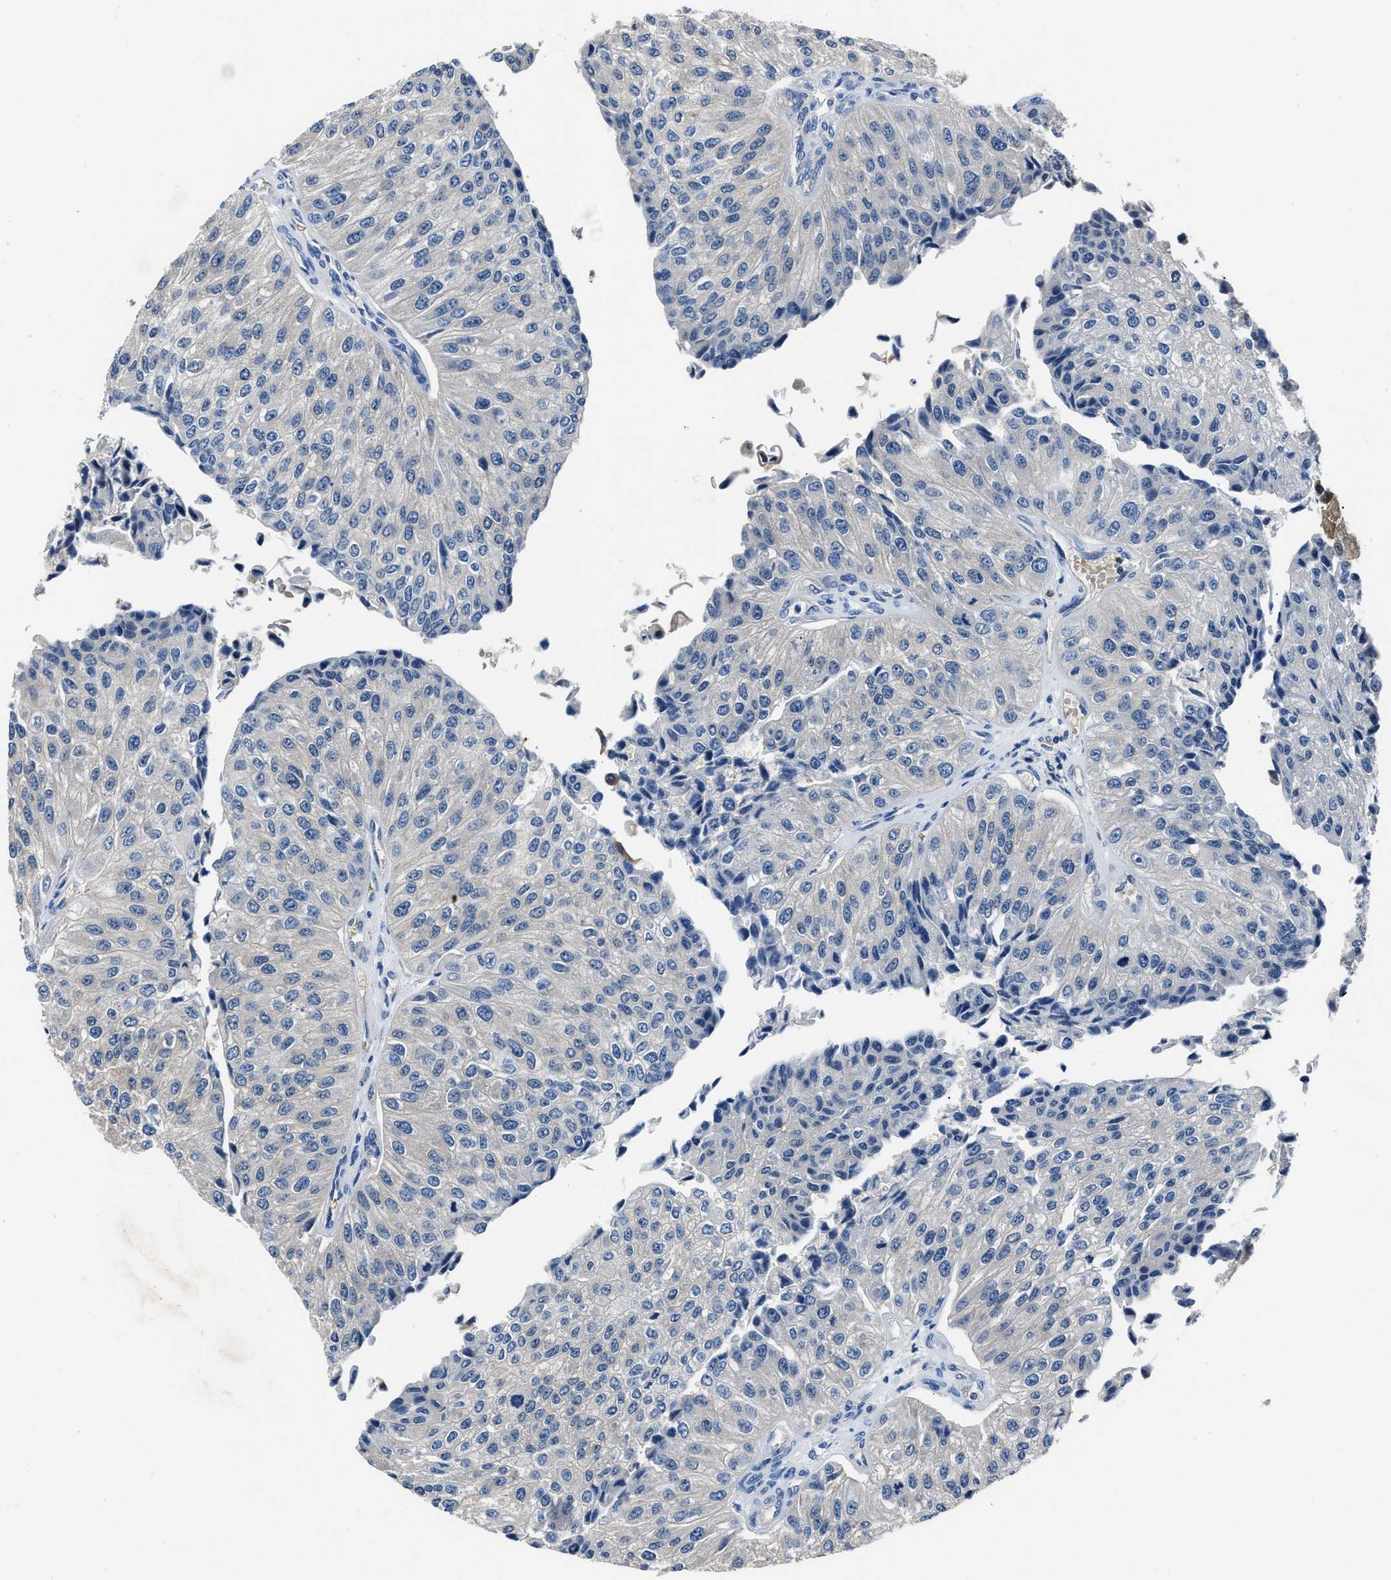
{"staining": {"intensity": "negative", "quantity": "none", "location": "none"}, "tissue": "urothelial cancer", "cell_type": "Tumor cells", "image_type": "cancer", "snomed": [{"axis": "morphology", "description": "Urothelial carcinoma, High grade"}, {"axis": "topography", "description": "Kidney"}, {"axis": "topography", "description": "Urinary bladder"}], "caption": "IHC of human urothelial carcinoma (high-grade) displays no positivity in tumor cells.", "gene": "PPA1", "patient": {"sex": "male", "age": 77}}